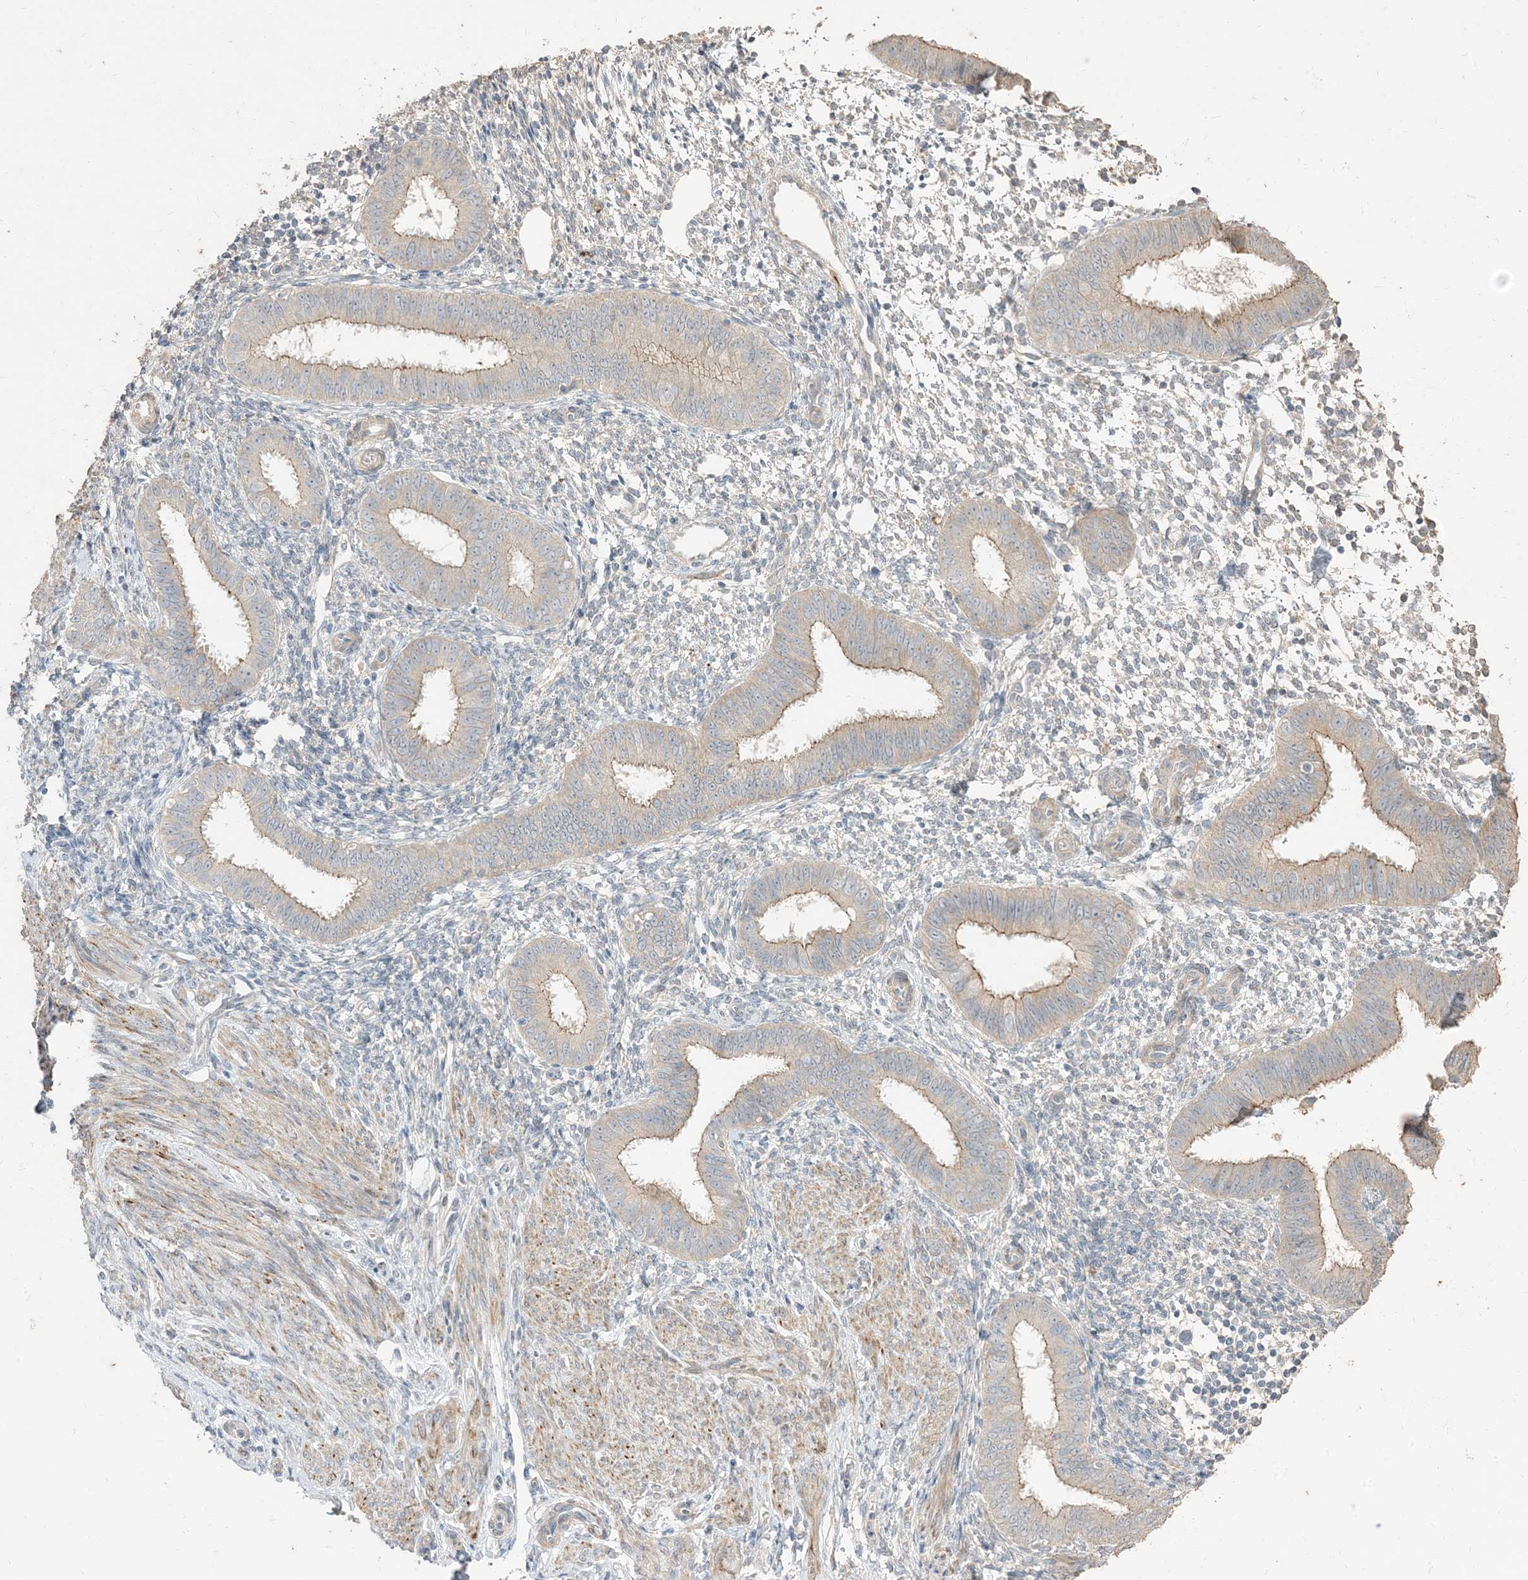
{"staining": {"intensity": "negative", "quantity": "none", "location": "none"}, "tissue": "endometrium", "cell_type": "Cells in endometrial stroma", "image_type": "normal", "snomed": [{"axis": "morphology", "description": "Normal tissue, NOS"}, {"axis": "topography", "description": "Uterus"}, {"axis": "topography", "description": "Endometrium"}], "caption": "Immunohistochemistry (IHC) histopathology image of benign endometrium: human endometrium stained with DAB reveals no significant protein positivity in cells in endometrial stroma.", "gene": "RNF175", "patient": {"sex": "female", "age": 48}}